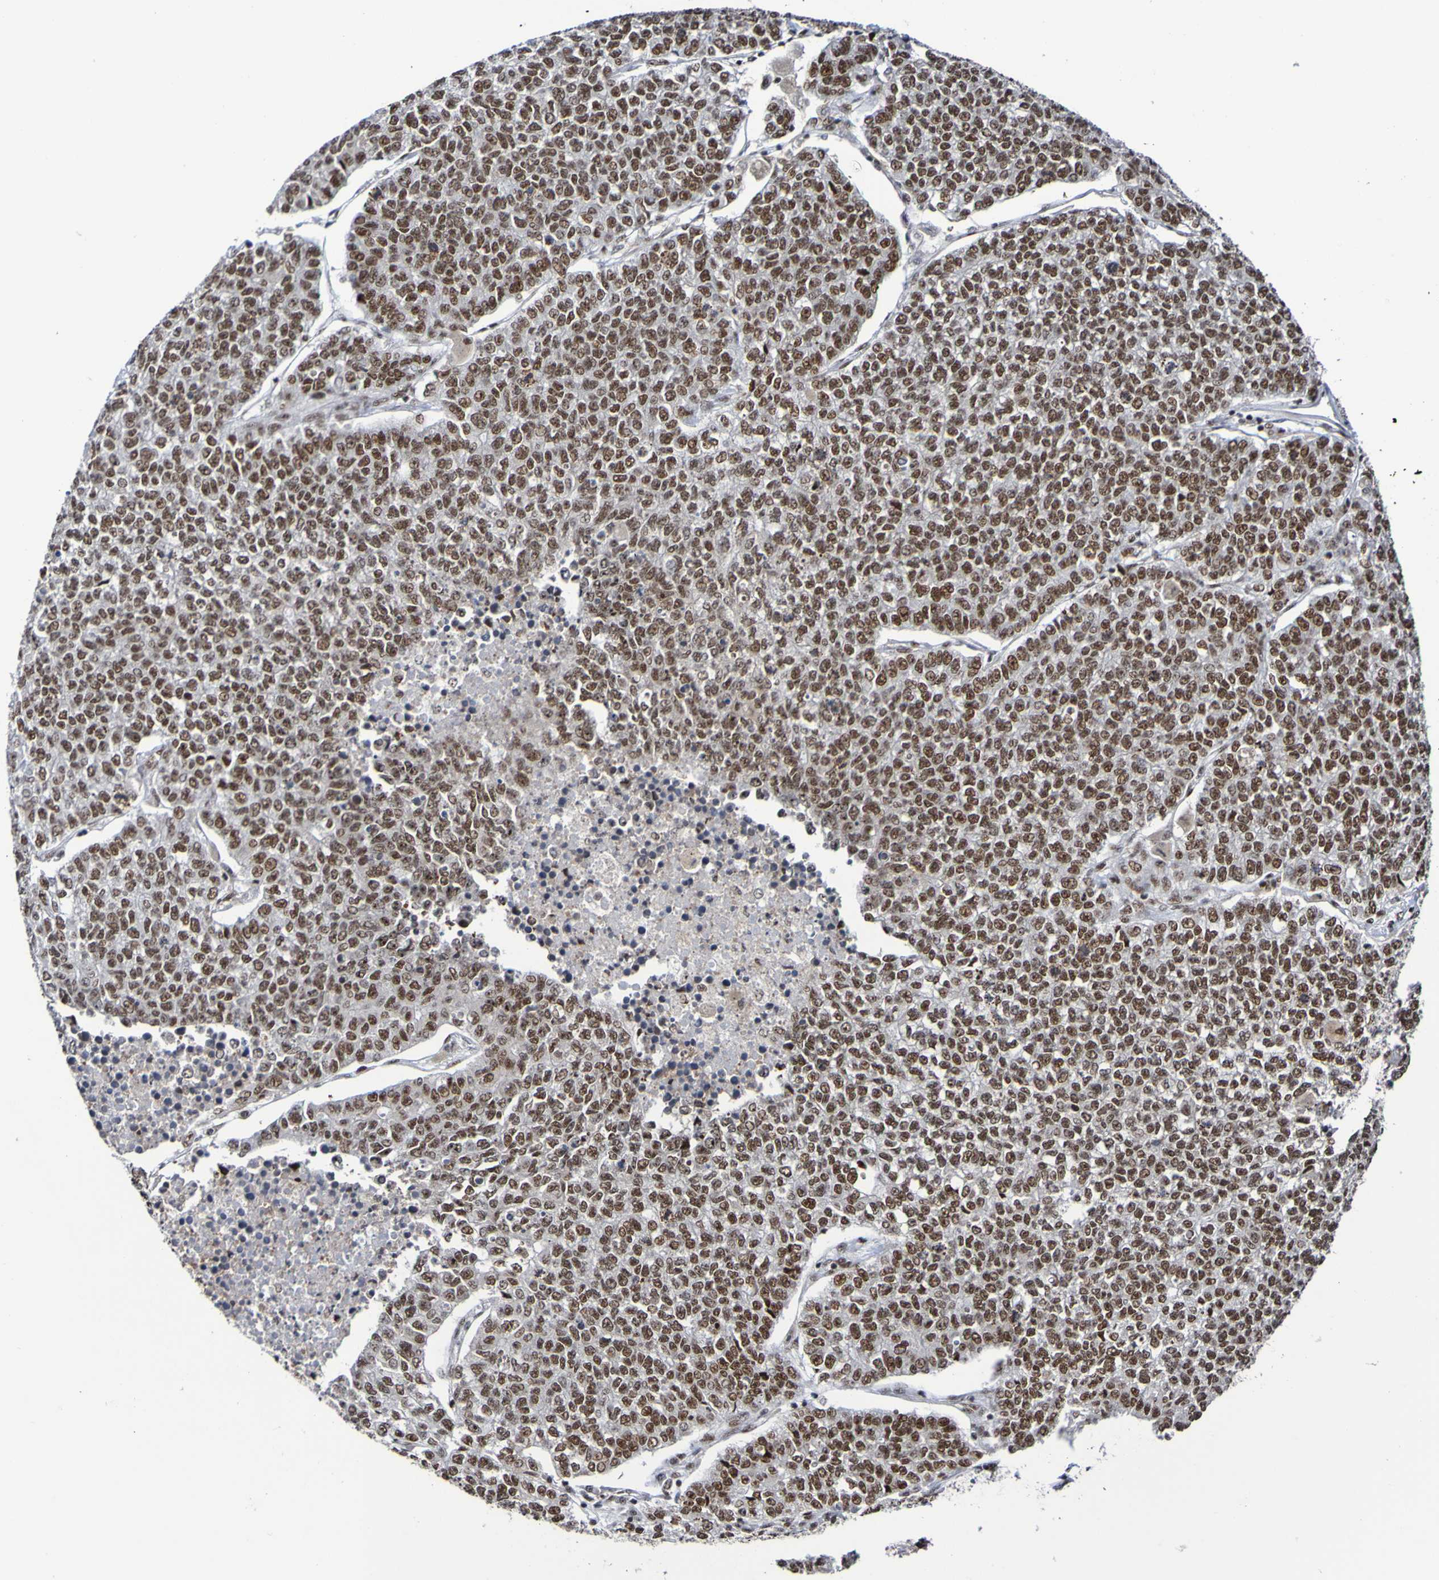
{"staining": {"intensity": "strong", "quantity": ">75%", "location": "nuclear"}, "tissue": "lung cancer", "cell_type": "Tumor cells", "image_type": "cancer", "snomed": [{"axis": "morphology", "description": "Adenocarcinoma, NOS"}, {"axis": "topography", "description": "Lung"}], "caption": "IHC image of neoplastic tissue: lung cancer stained using IHC demonstrates high levels of strong protein expression localized specifically in the nuclear of tumor cells, appearing as a nuclear brown color.", "gene": "CDC5L", "patient": {"sex": "male", "age": 49}}